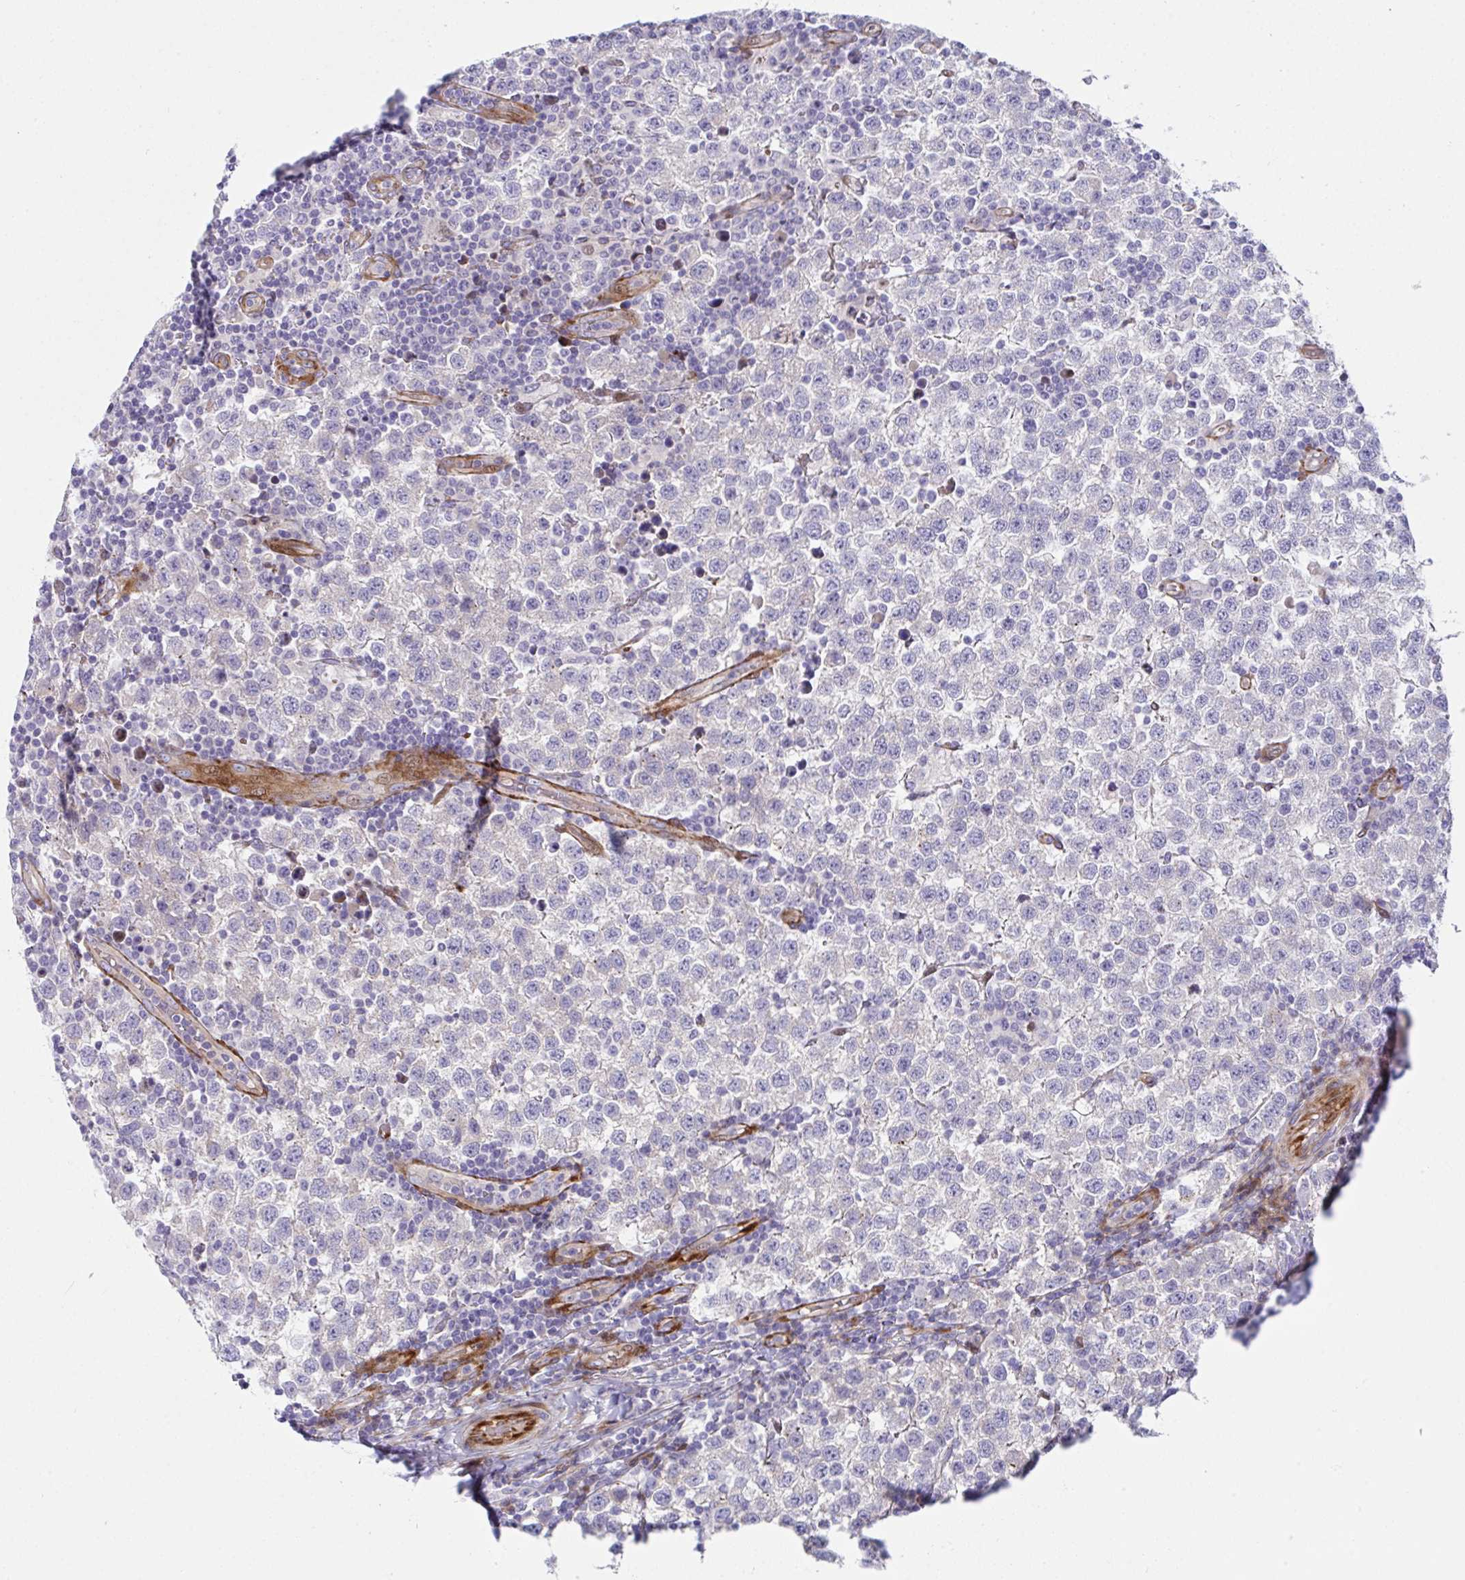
{"staining": {"intensity": "negative", "quantity": "none", "location": "none"}, "tissue": "testis cancer", "cell_type": "Tumor cells", "image_type": "cancer", "snomed": [{"axis": "morphology", "description": "Seminoma, NOS"}, {"axis": "topography", "description": "Testis"}], "caption": "Immunohistochemistry image of human testis cancer (seminoma) stained for a protein (brown), which reveals no positivity in tumor cells.", "gene": "ZNF713", "patient": {"sex": "male", "age": 34}}